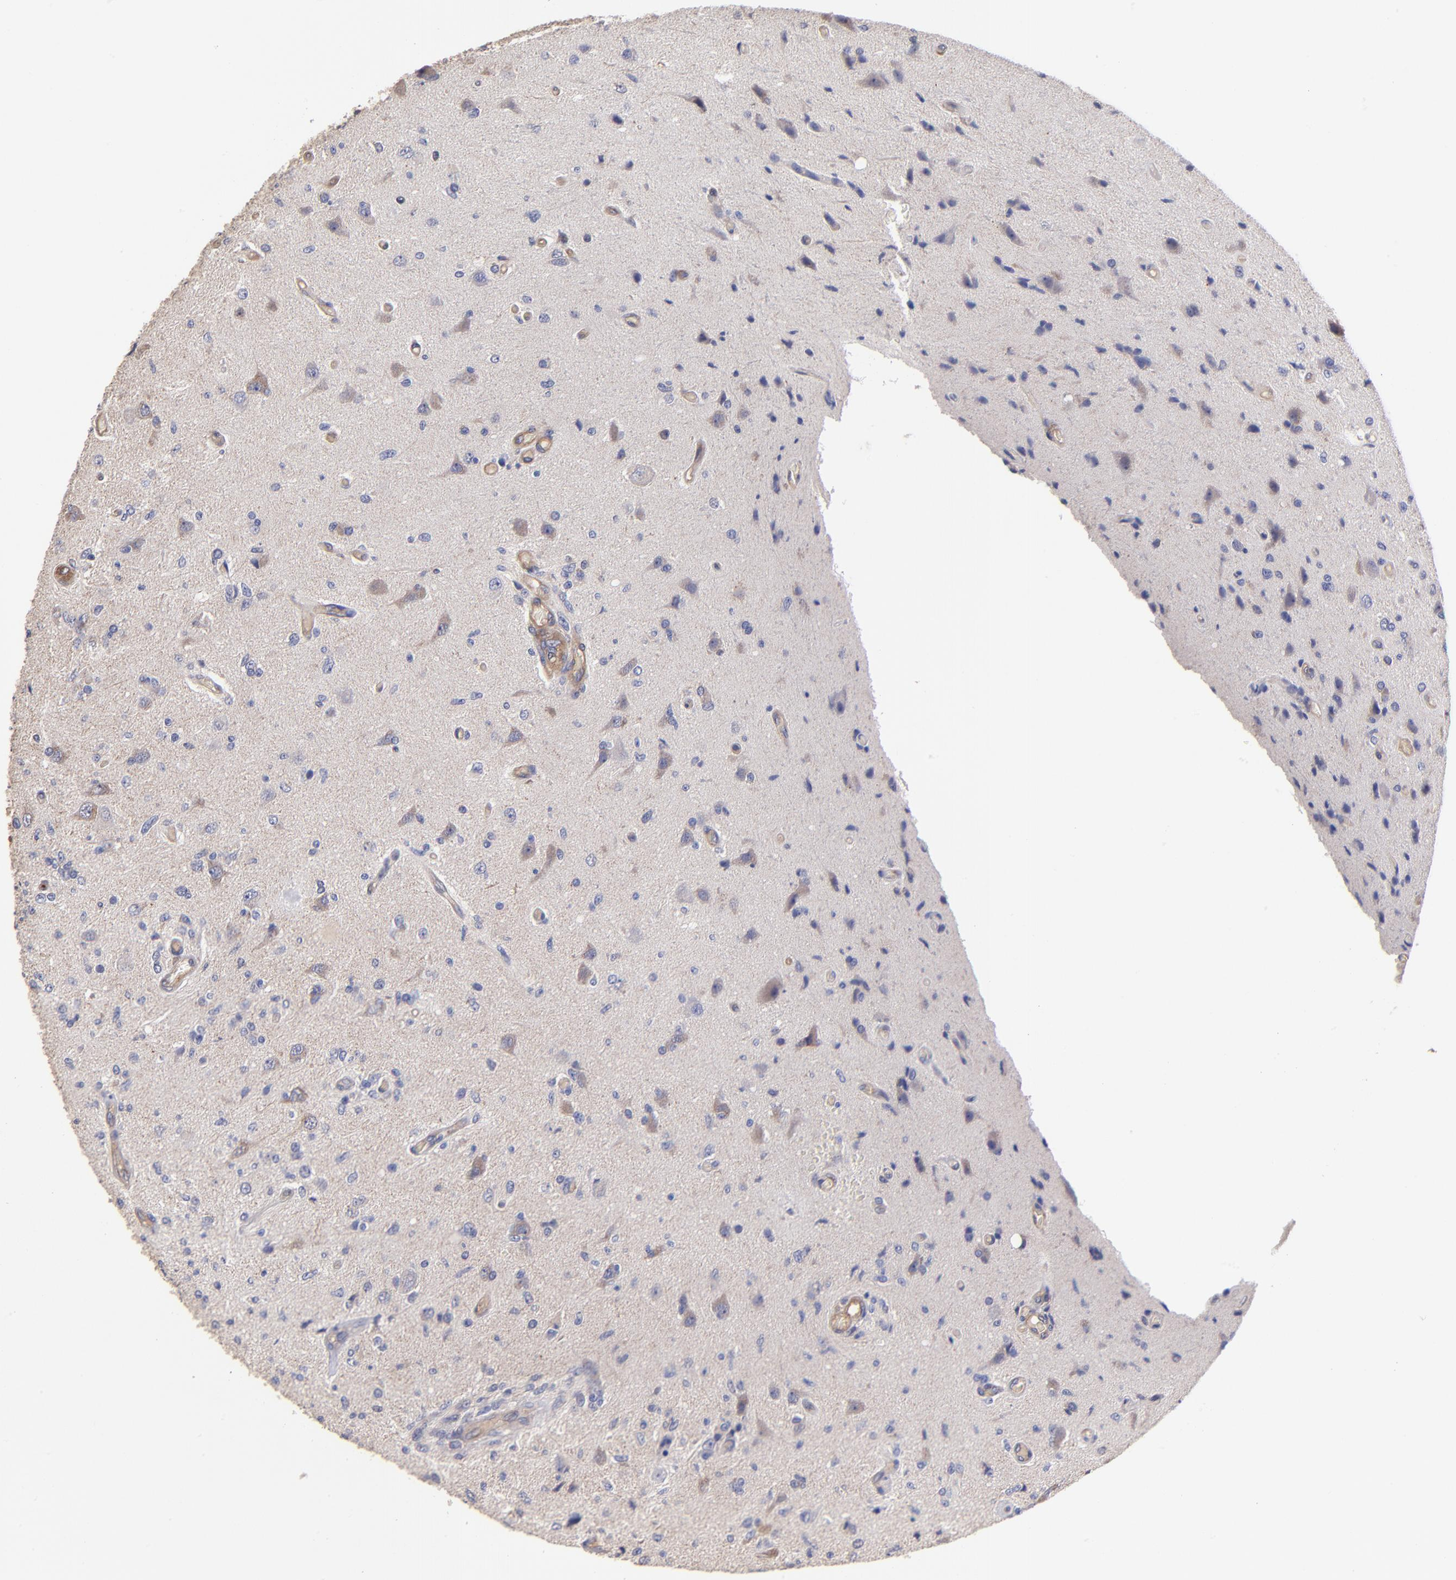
{"staining": {"intensity": "weak", "quantity": "<25%", "location": "cytoplasmic/membranous"}, "tissue": "glioma", "cell_type": "Tumor cells", "image_type": "cancer", "snomed": [{"axis": "morphology", "description": "Normal tissue, NOS"}, {"axis": "morphology", "description": "Glioma, malignant, High grade"}, {"axis": "topography", "description": "Cerebral cortex"}], "caption": "The immunohistochemistry histopathology image has no significant staining in tumor cells of high-grade glioma (malignant) tissue.", "gene": "ASB7", "patient": {"sex": "male", "age": 77}}